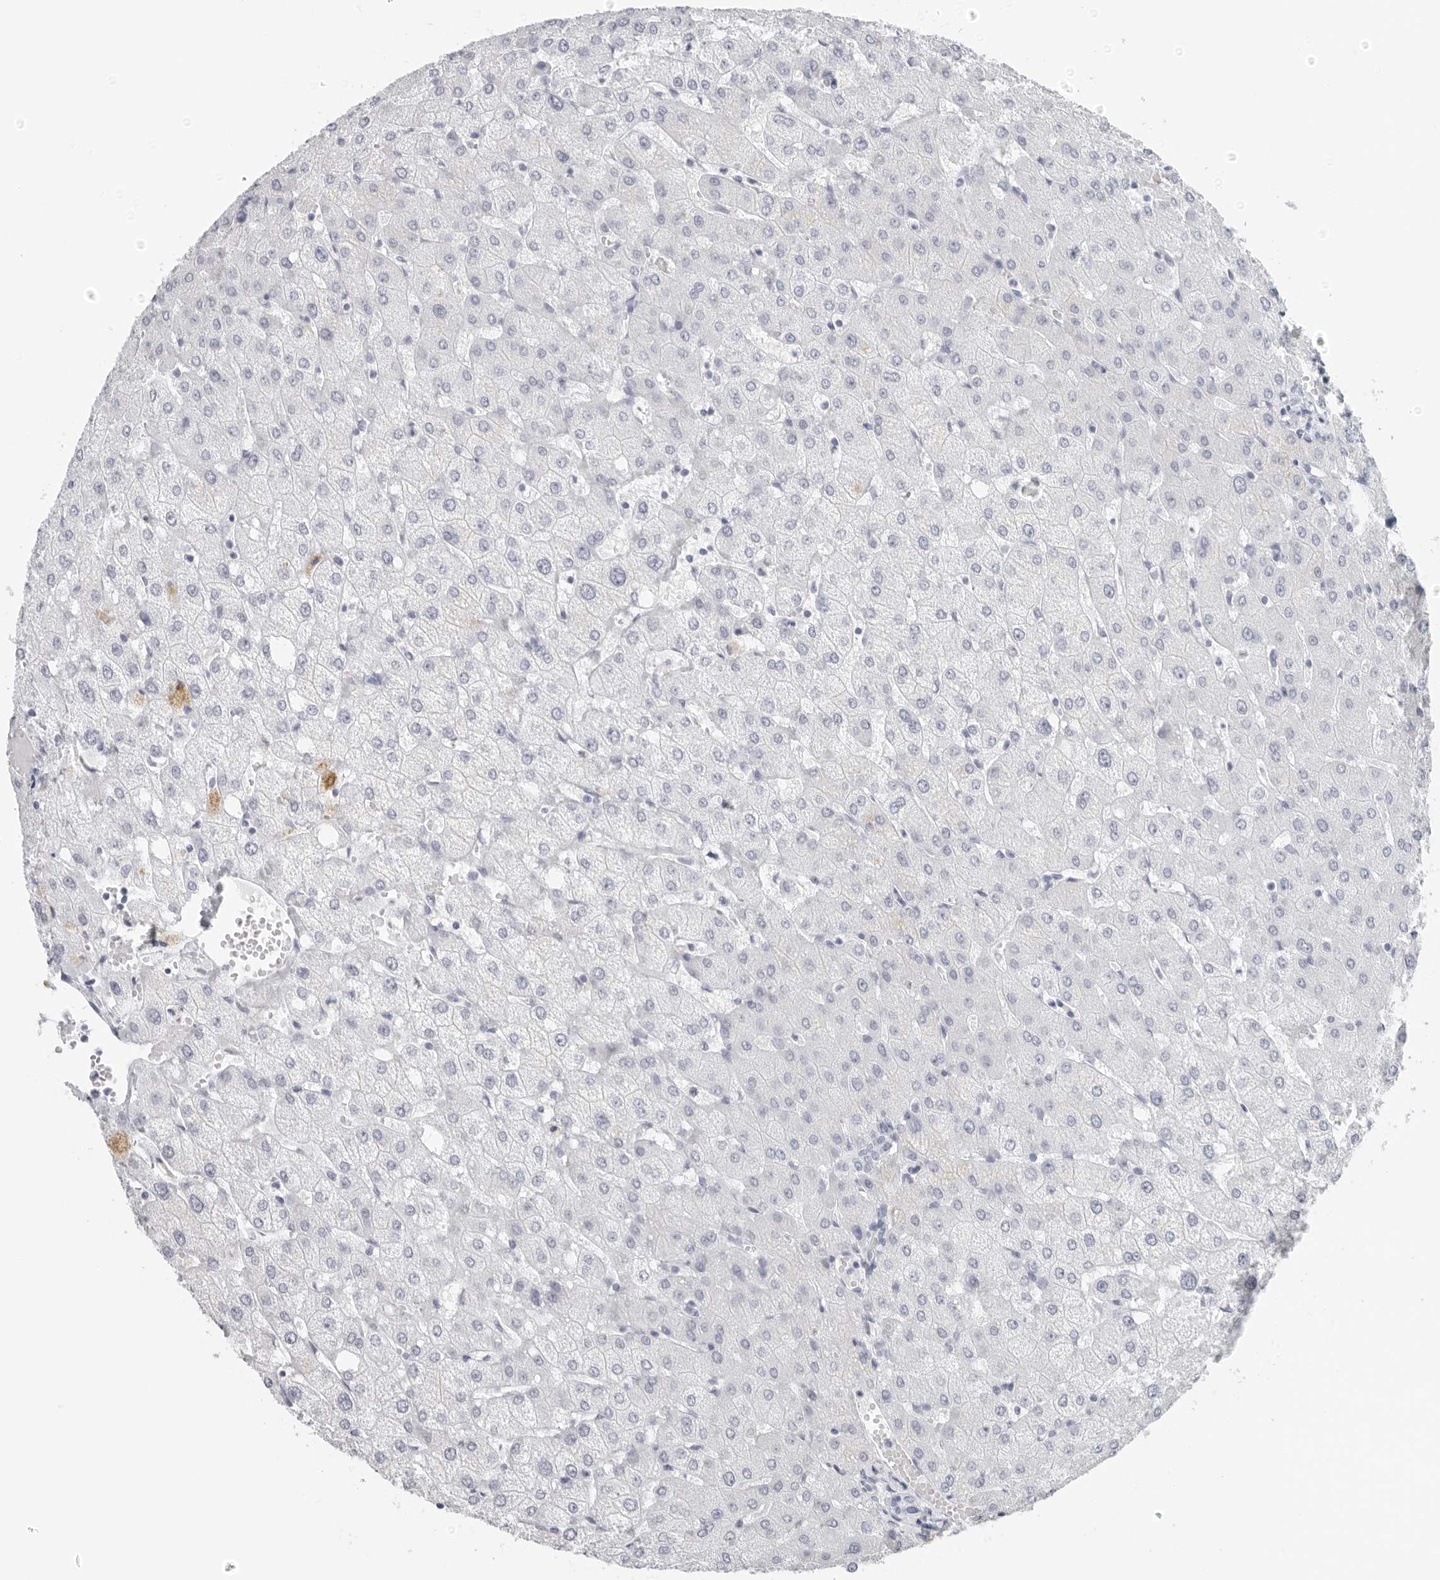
{"staining": {"intensity": "negative", "quantity": "none", "location": "none"}, "tissue": "liver", "cell_type": "Cholangiocytes", "image_type": "normal", "snomed": [{"axis": "morphology", "description": "Normal tissue, NOS"}, {"axis": "topography", "description": "Liver"}], "caption": "The image displays no significant positivity in cholangiocytes of liver. (Stains: DAB (3,3'-diaminobenzidine) immunohistochemistry with hematoxylin counter stain, Microscopy: brightfield microscopy at high magnification).", "gene": "CST1", "patient": {"sex": "female", "age": 54}}